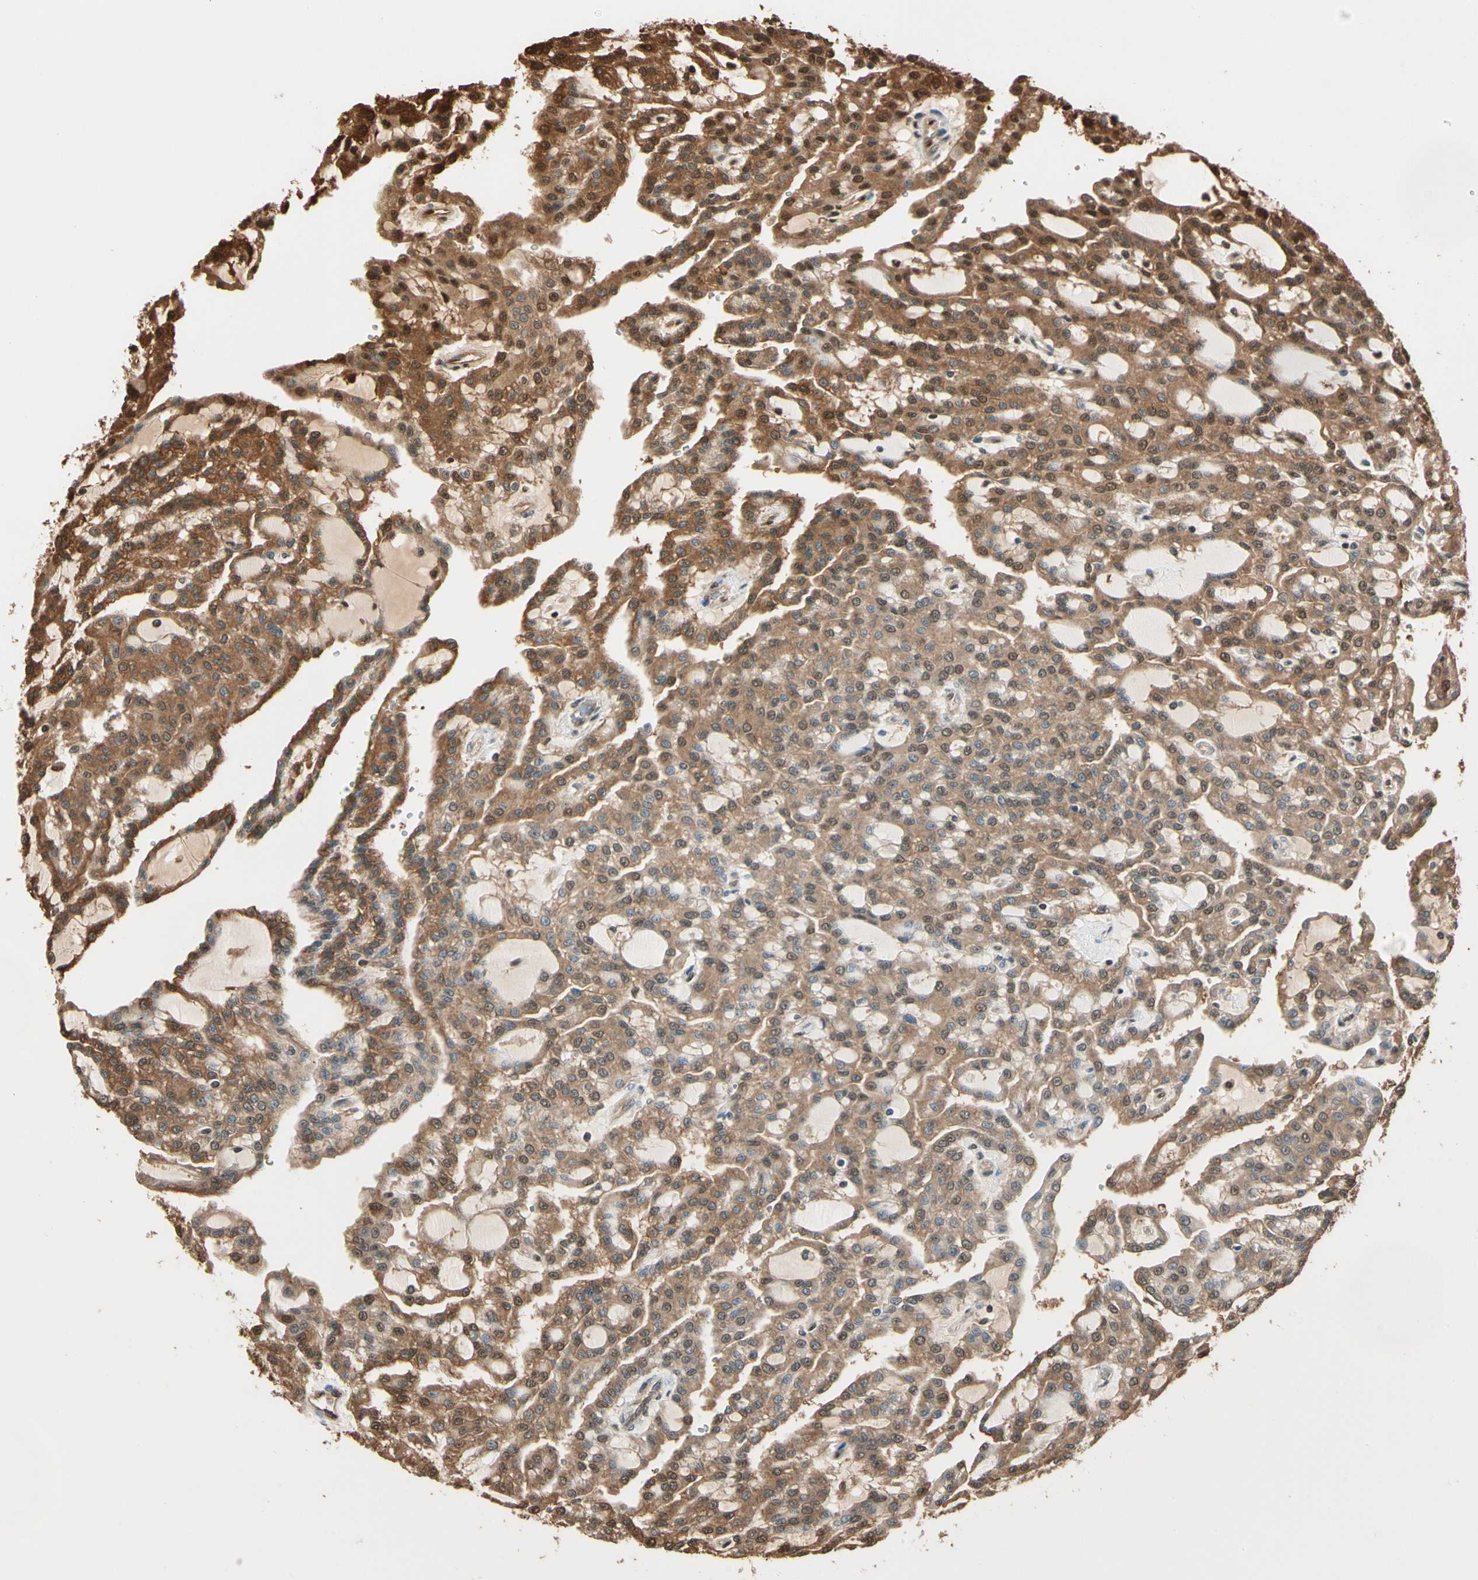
{"staining": {"intensity": "moderate", "quantity": ">75%", "location": "cytoplasmic/membranous,nuclear"}, "tissue": "renal cancer", "cell_type": "Tumor cells", "image_type": "cancer", "snomed": [{"axis": "morphology", "description": "Adenocarcinoma, NOS"}, {"axis": "topography", "description": "Kidney"}], "caption": "The image demonstrates immunohistochemical staining of renal adenocarcinoma. There is moderate cytoplasmic/membranous and nuclear positivity is identified in about >75% of tumor cells.", "gene": "PNCK", "patient": {"sex": "male", "age": 63}}